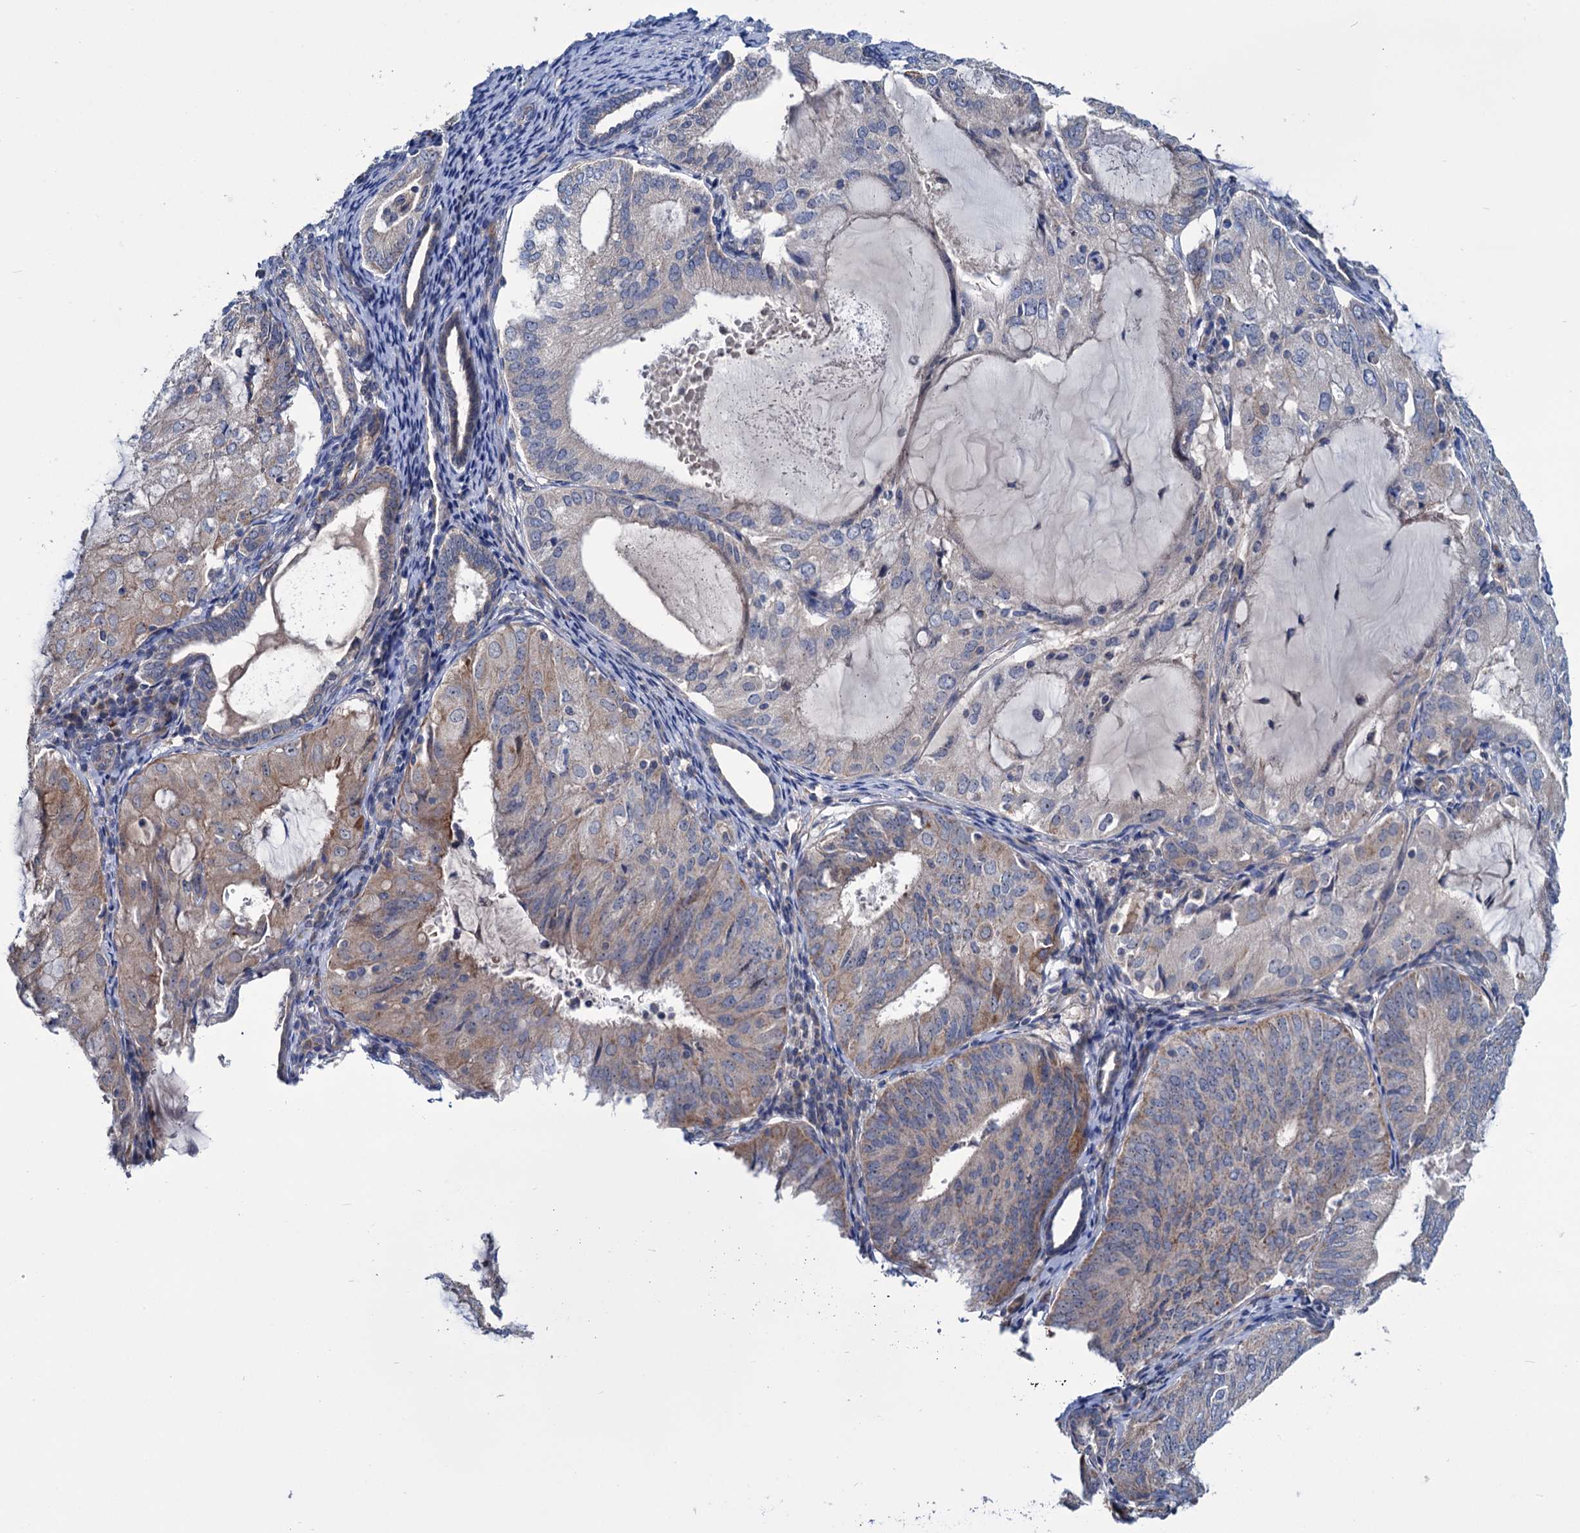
{"staining": {"intensity": "weak", "quantity": "<25%", "location": "cytoplasmic/membranous"}, "tissue": "endometrial cancer", "cell_type": "Tumor cells", "image_type": "cancer", "snomed": [{"axis": "morphology", "description": "Adenocarcinoma, NOS"}, {"axis": "topography", "description": "Endometrium"}], "caption": "Endometrial adenocarcinoma was stained to show a protein in brown. There is no significant staining in tumor cells.", "gene": "EYA4", "patient": {"sex": "female", "age": 81}}